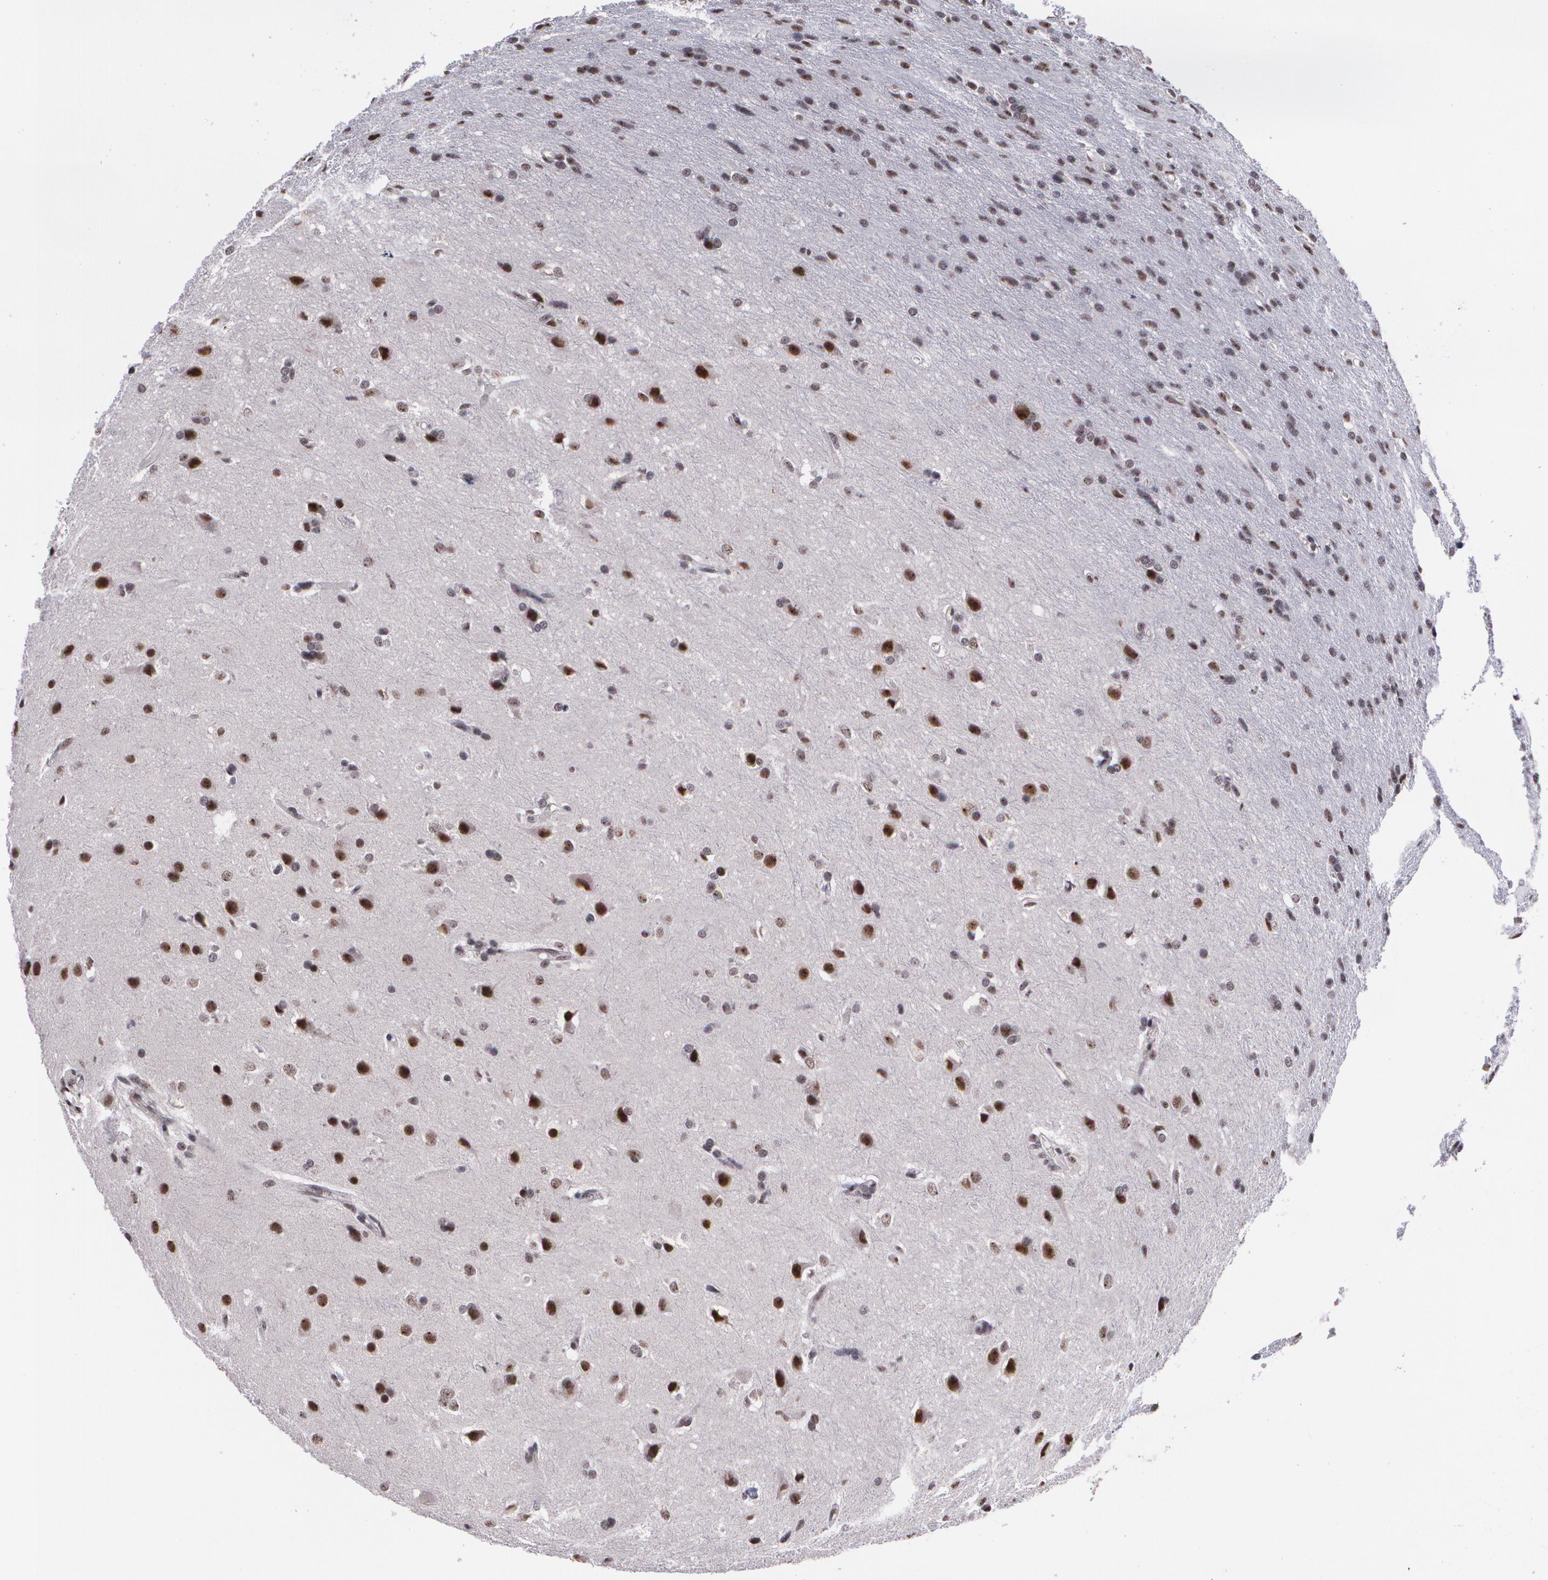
{"staining": {"intensity": "strong", "quantity": "25%-75%", "location": "nuclear"}, "tissue": "glioma", "cell_type": "Tumor cells", "image_type": "cancer", "snomed": [{"axis": "morphology", "description": "Glioma, malignant, High grade"}, {"axis": "topography", "description": "Brain"}], "caption": "About 25%-75% of tumor cells in glioma reveal strong nuclear protein expression as visualized by brown immunohistochemical staining.", "gene": "C6orf15", "patient": {"sex": "male", "age": 68}}